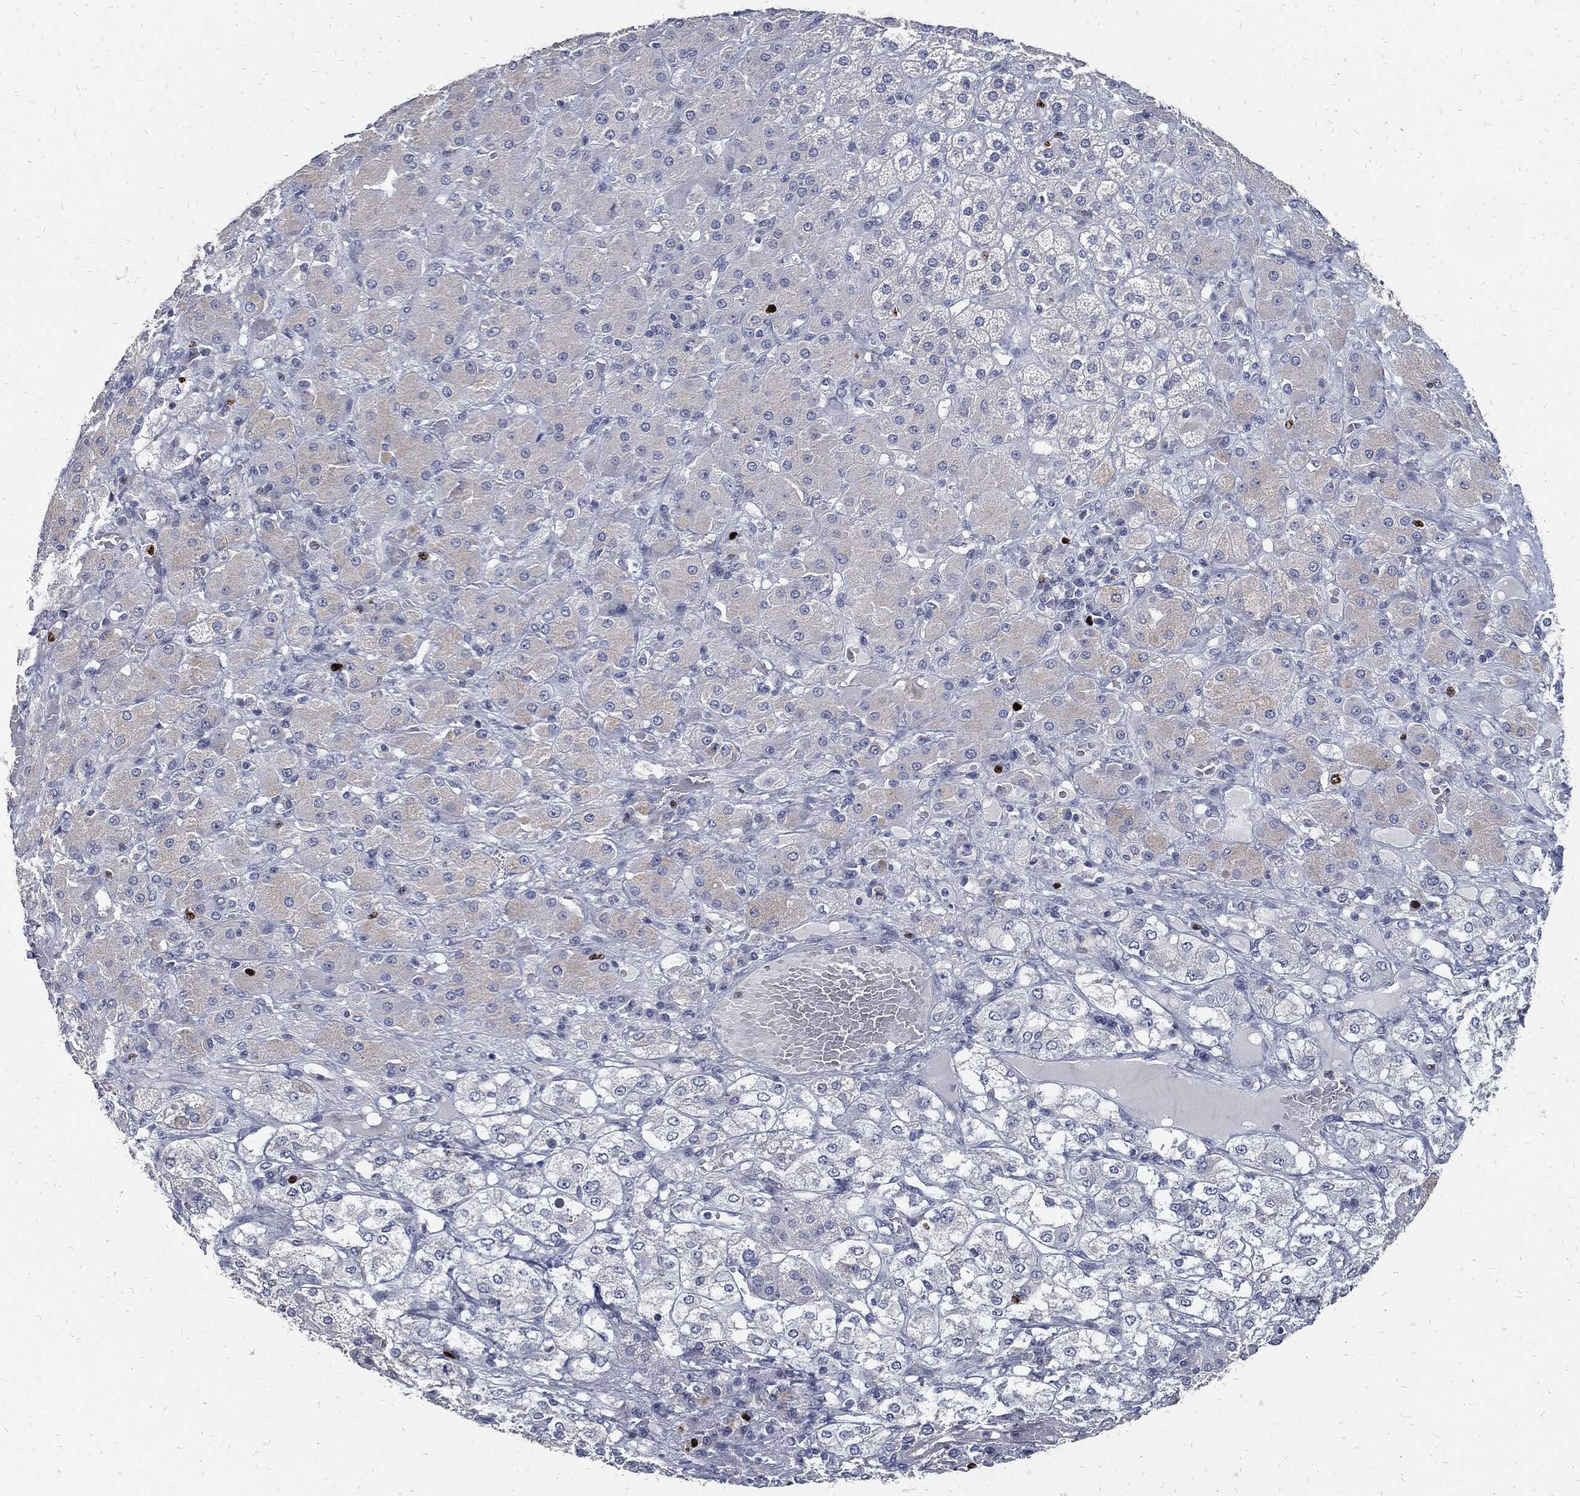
{"staining": {"intensity": "strong", "quantity": "<25%", "location": "nuclear"}, "tissue": "adrenal gland", "cell_type": "Glandular cells", "image_type": "normal", "snomed": [{"axis": "morphology", "description": "Normal tissue, NOS"}, {"axis": "topography", "description": "Adrenal gland"}], "caption": "Immunohistochemistry (IHC) of normal adrenal gland displays medium levels of strong nuclear staining in about <25% of glandular cells.", "gene": "MKI67", "patient": {"sex": "male", "age": 70}}